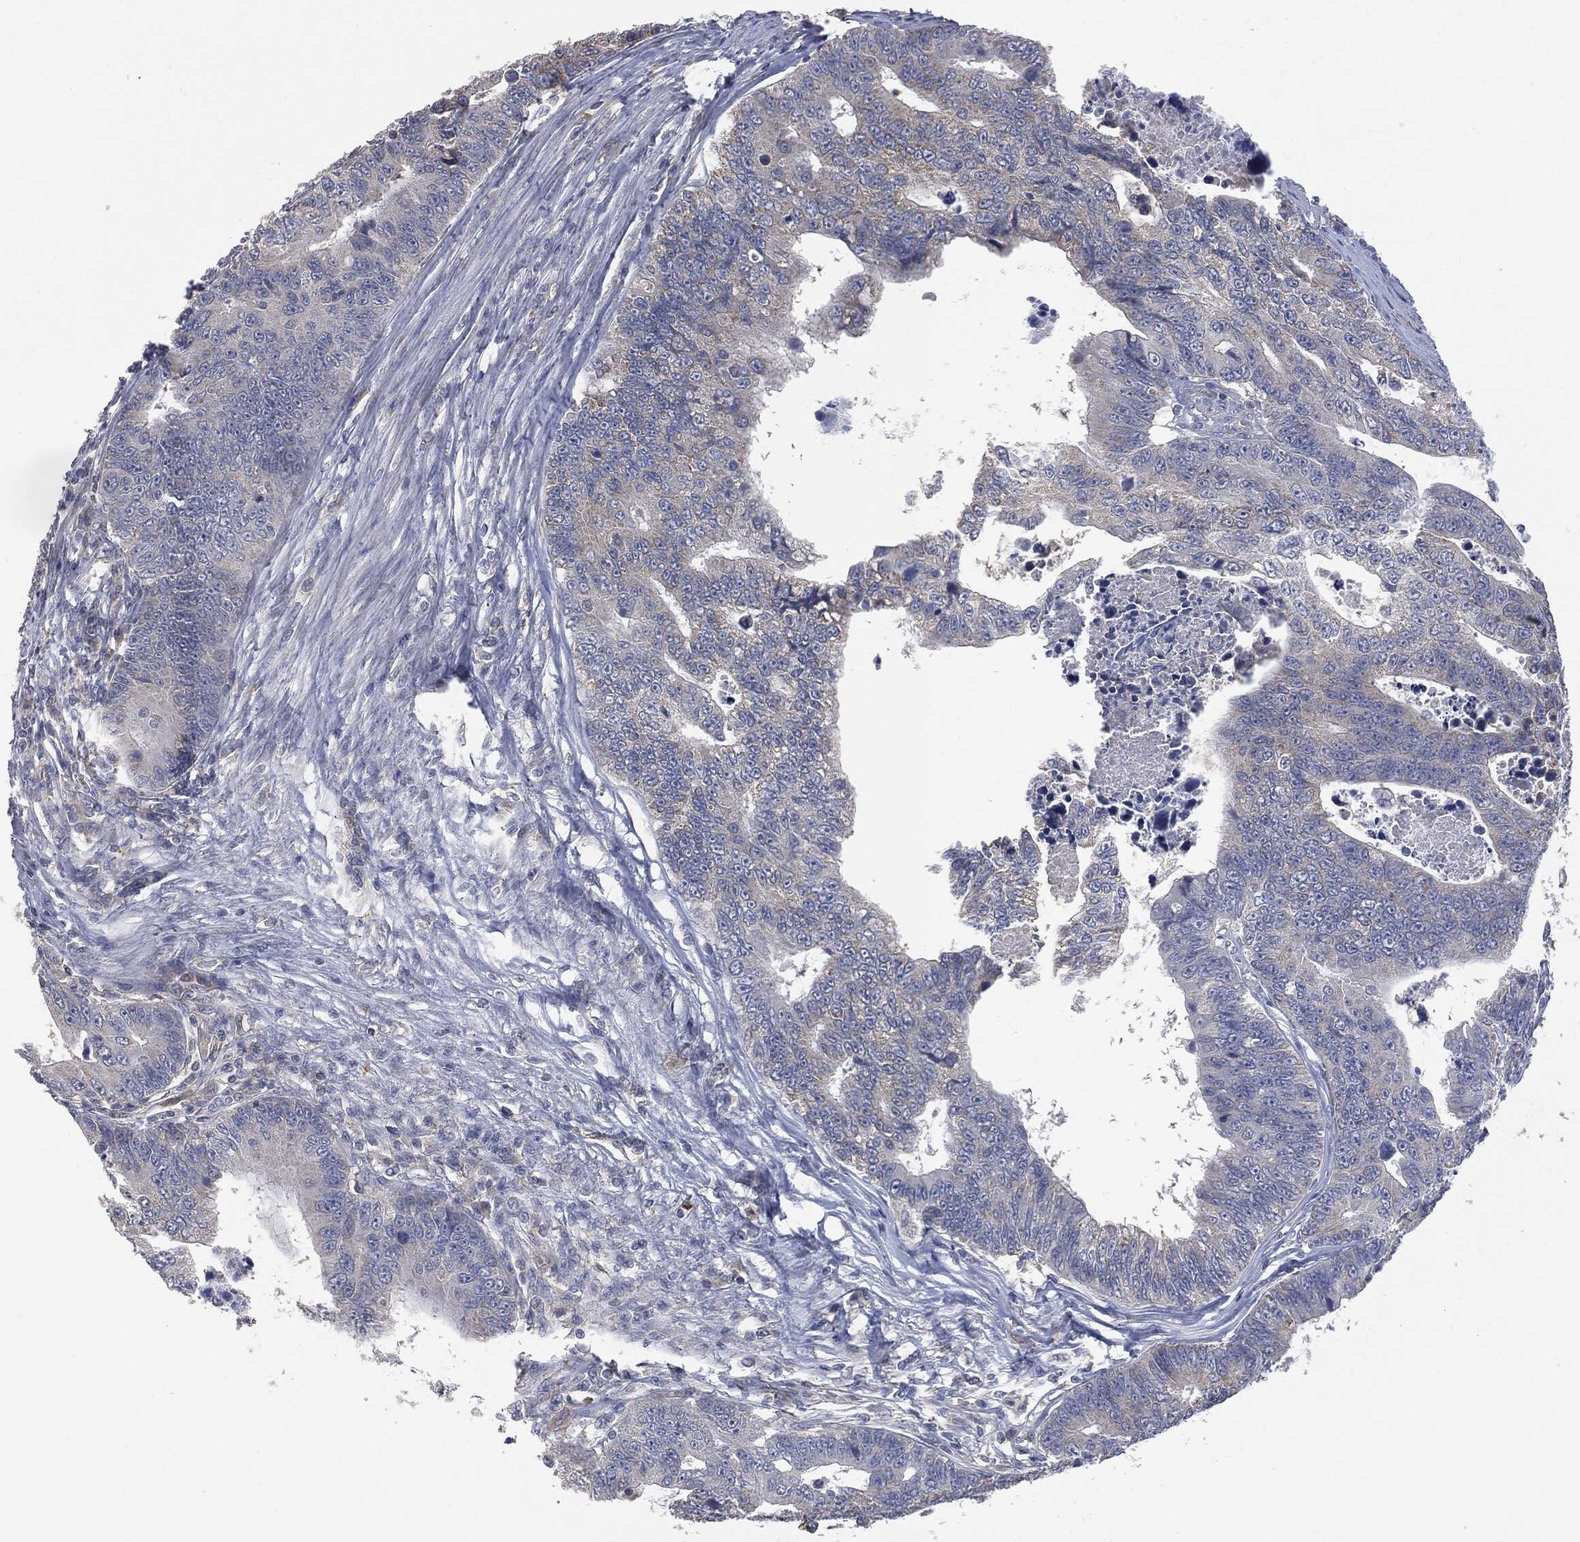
{"staining": {"intensity": "moderate", "quantity": "<25%", "location": "cytoplasmic/membranous"}, "tissue": "colorectal cancer", "cell_type": "Tumor cells", "image_type": "cancer", "snomed": [{"axis": "morphology", "description": "Adenocarcinoma, NOS"}, {"axis": "topography", "description": "Colon"}], "caption": "An immunohistochemistry photomicrograph of tumor tissue is shown. Protein staining in brown highlights moderate cytoplasmic/membranous positivity in colorectal adenocarcinoma within tumor cells. The protein of interest is shown in brown color, while the nuclei are stained blue.", "gene": "CD33", "patient": {"sex": "female", "age": 72}}